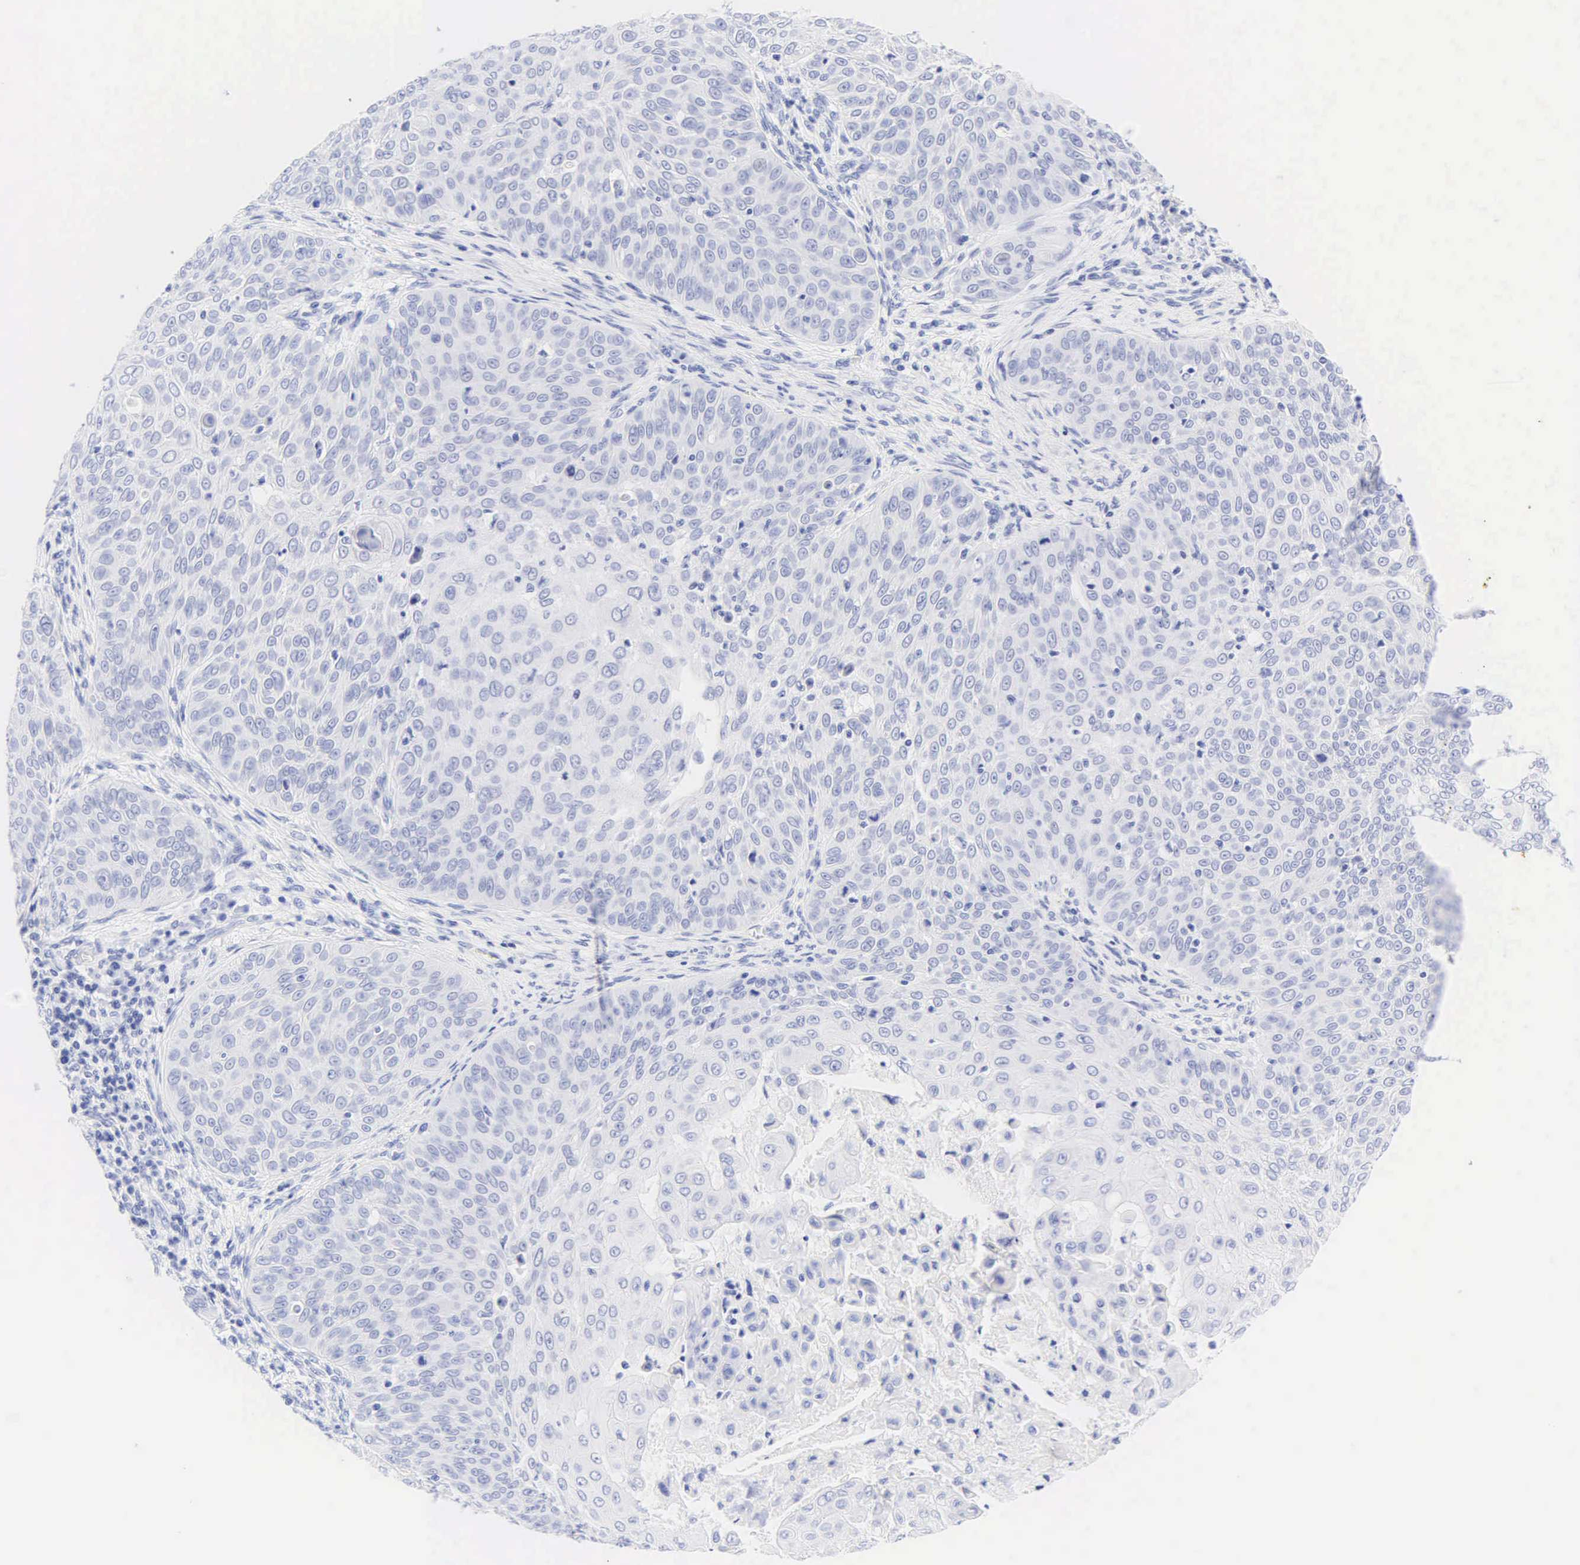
{"staining": {"intensity": "negative", "quantity": "none", "location": "none"}, "tissue": "skin cancer", "cell_type": "Tumor cells", "image_type": "cancer", "snomed": [{"axis": "morphology", "description": "Squamous cell carcinoma, NOS"}, {"axis": "topography", "description": "Skin"}], "caption": "IHC photomicrograph of human squamous cell carcinoma (skin) stained for a protein (brown), which shows no staining in tumor cells.", "gene": "KRT20", "patient": {"sex": "male", "age": 82}}